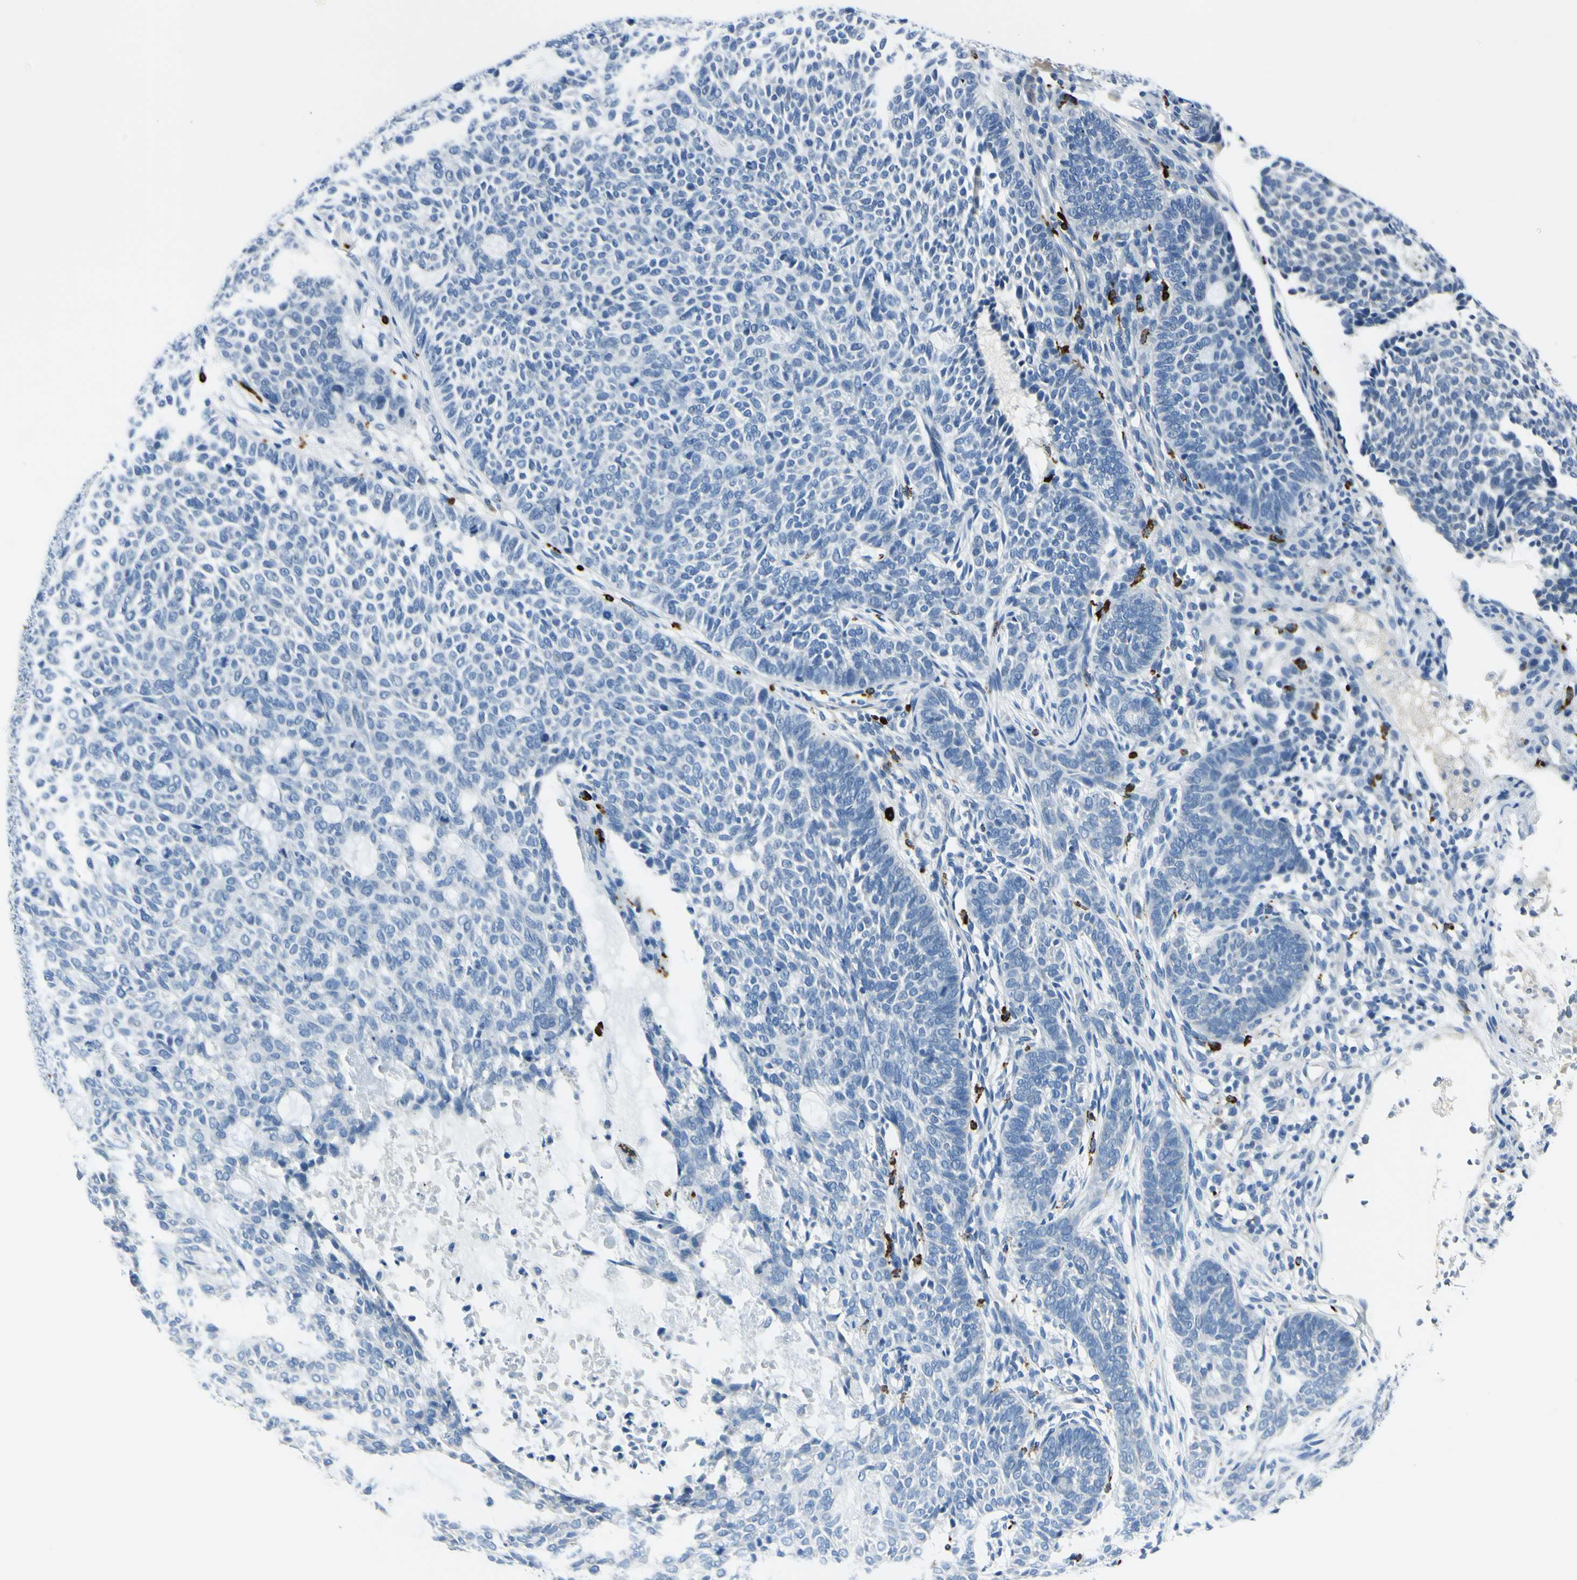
{"staining": {"intensity": "negative", "quantity": "none", "location": "none"}, "tissue": "skin cancer", "cell_type": "Tumor cells", "image_type": "cancer", "snomed": [{"axis": "morphology", "description": "Basal cell carcinoma"}, {"axis": "topography", "description": "Skin"}], "caption": "The image shows no significant expression in tumor cells of skin basal cell carcinoma.", "gene": "DLG4", "patient": {"sex": "male", "age": 87}}